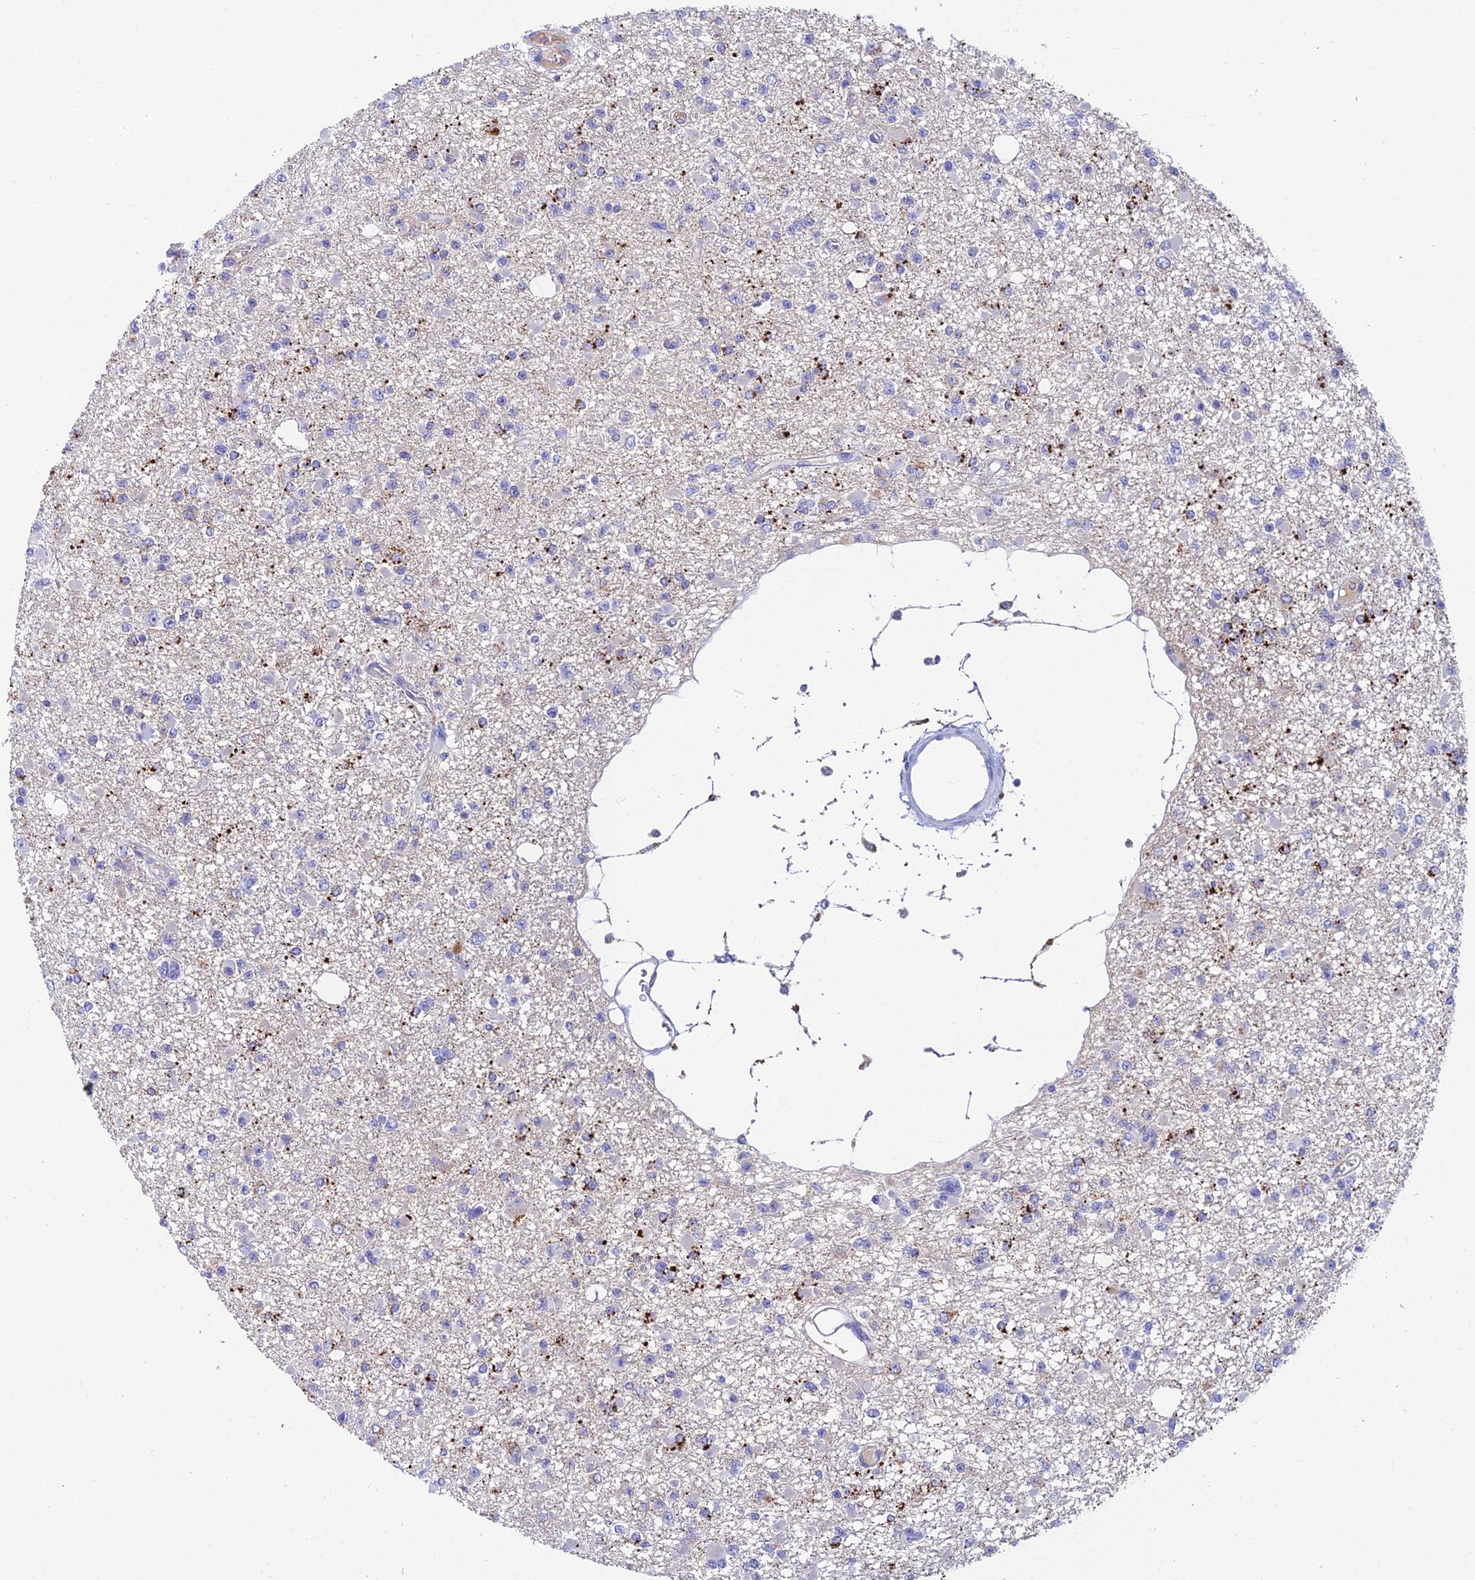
{"staining": {"intensity": "moderate", "quantity": "<25%", "location": "cytoplasmic/membranous"}, "tissue": "glioma", "cell_type": "Tumor cells", "image_type": "cancer", "snomed": [{"axis": "morphology", "description": "Glioma, malignant, Low grade"}, {"axis": "topography", "description": "Brain"}], "caption": "DAB (3,3'-diaminobenzidine) immunohistochemical staining of glioma reveals moderate cytoplasmic/membranous protein staining in about <25% of tumor cells. The staining was performed using DAB (3,3'-diaminobenzidine) to visualize the protein expression in brown, while the nuclei were stained in blue with hematoxylin (Magnification: 20x).", "gene": "ADAMTS13", "patient": {"sex": "female", "age": 22}}